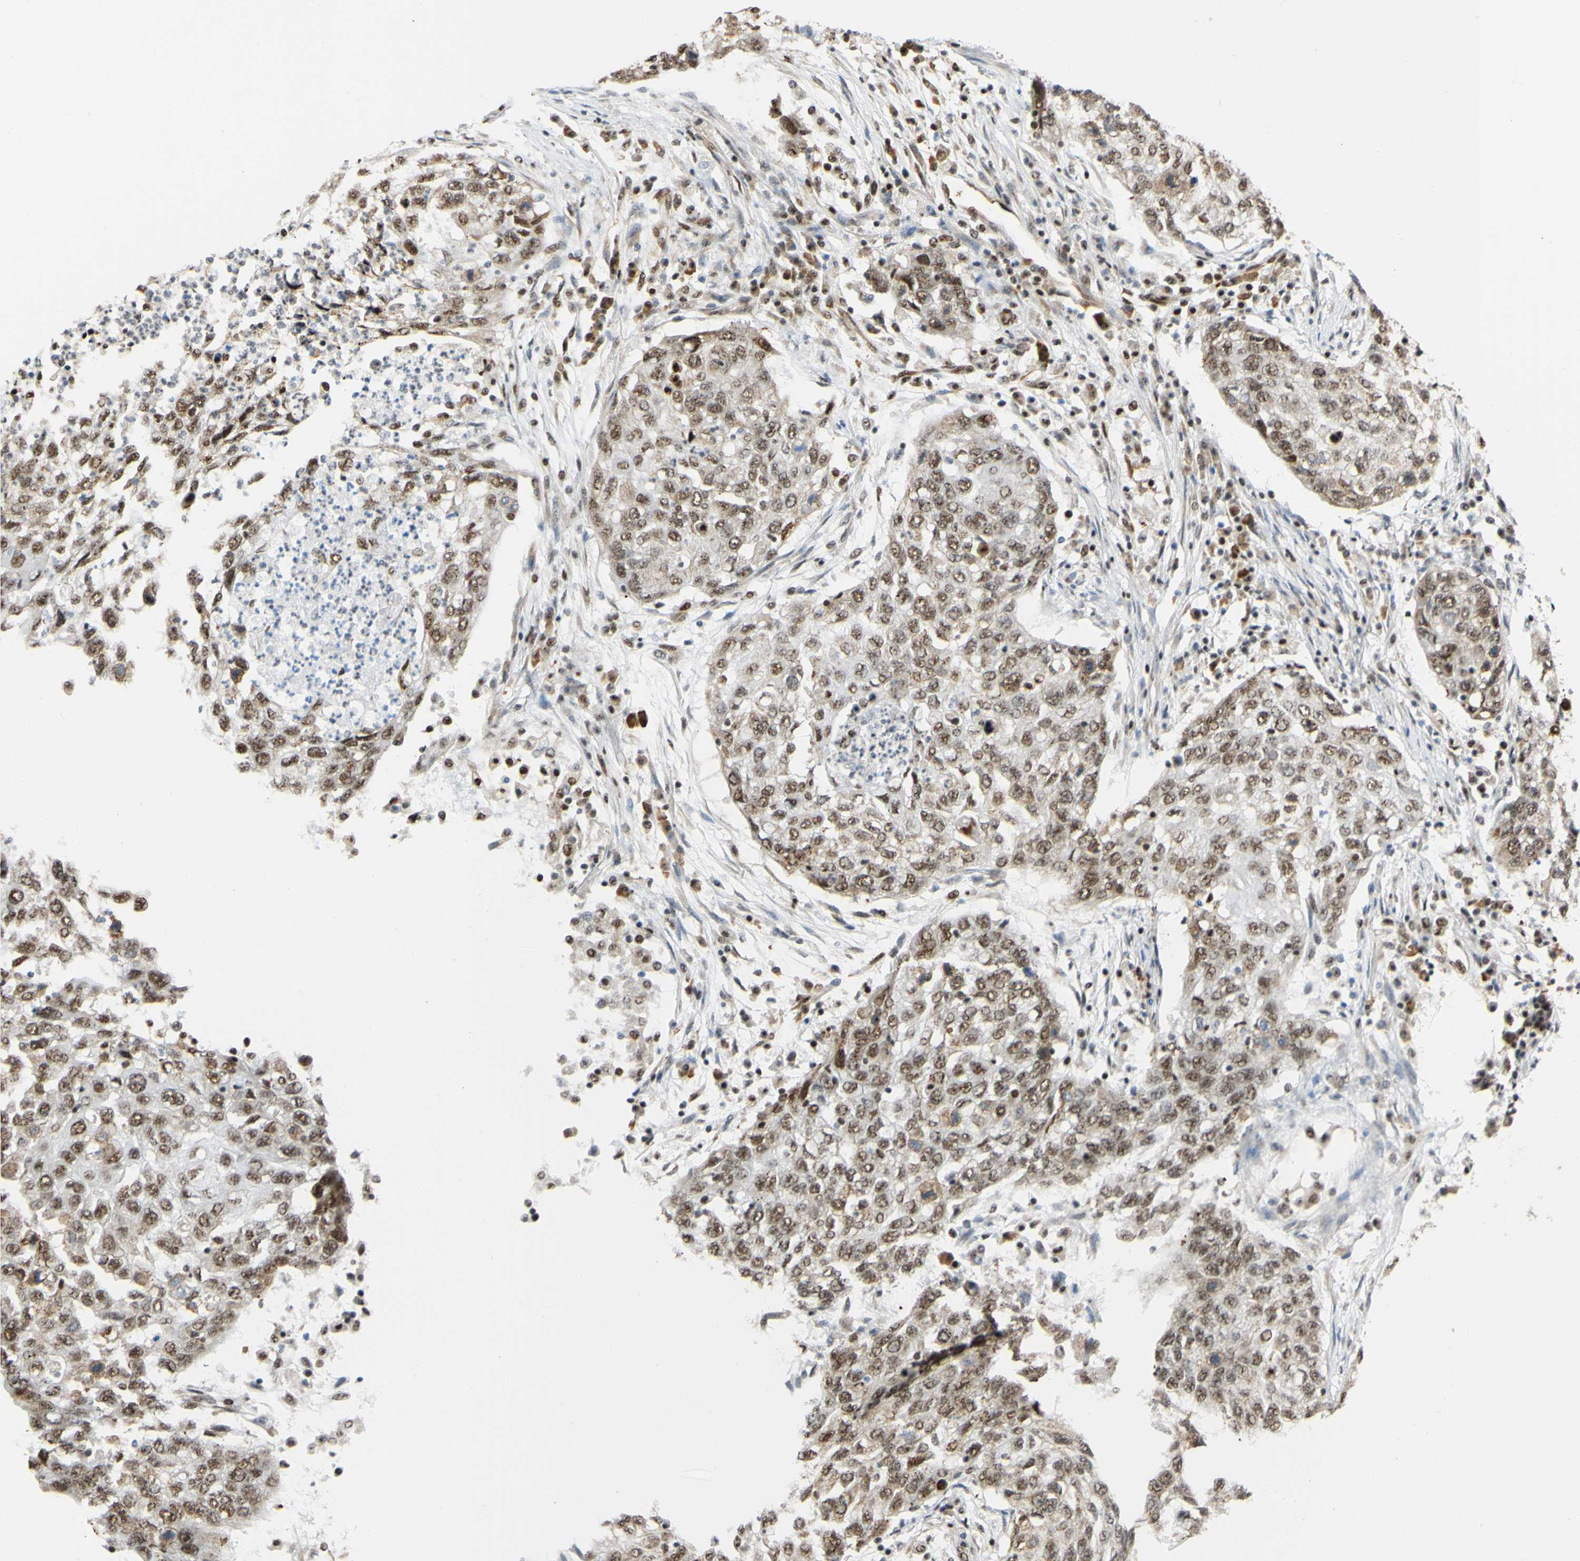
{"staining": {"intensity": "moderate", "quantity": ">75%", "location": "nuclear"}, "tissue": "lung cancer", "cell_type": "Tumor cells", "image_type": "cancer", "snomed": [{"axis": "morphology", "description": "Squamous cell carcinoma, NOS"}, {"axis": "topography", "description": "Lung"}], "caption": "Moderate nuclear expression is seen in approximately >75% of tumor cells in lung cancer (squamous cell carcinoma).", "gene": "SAP18", "patient": {"sex": "female", "age": 63}}